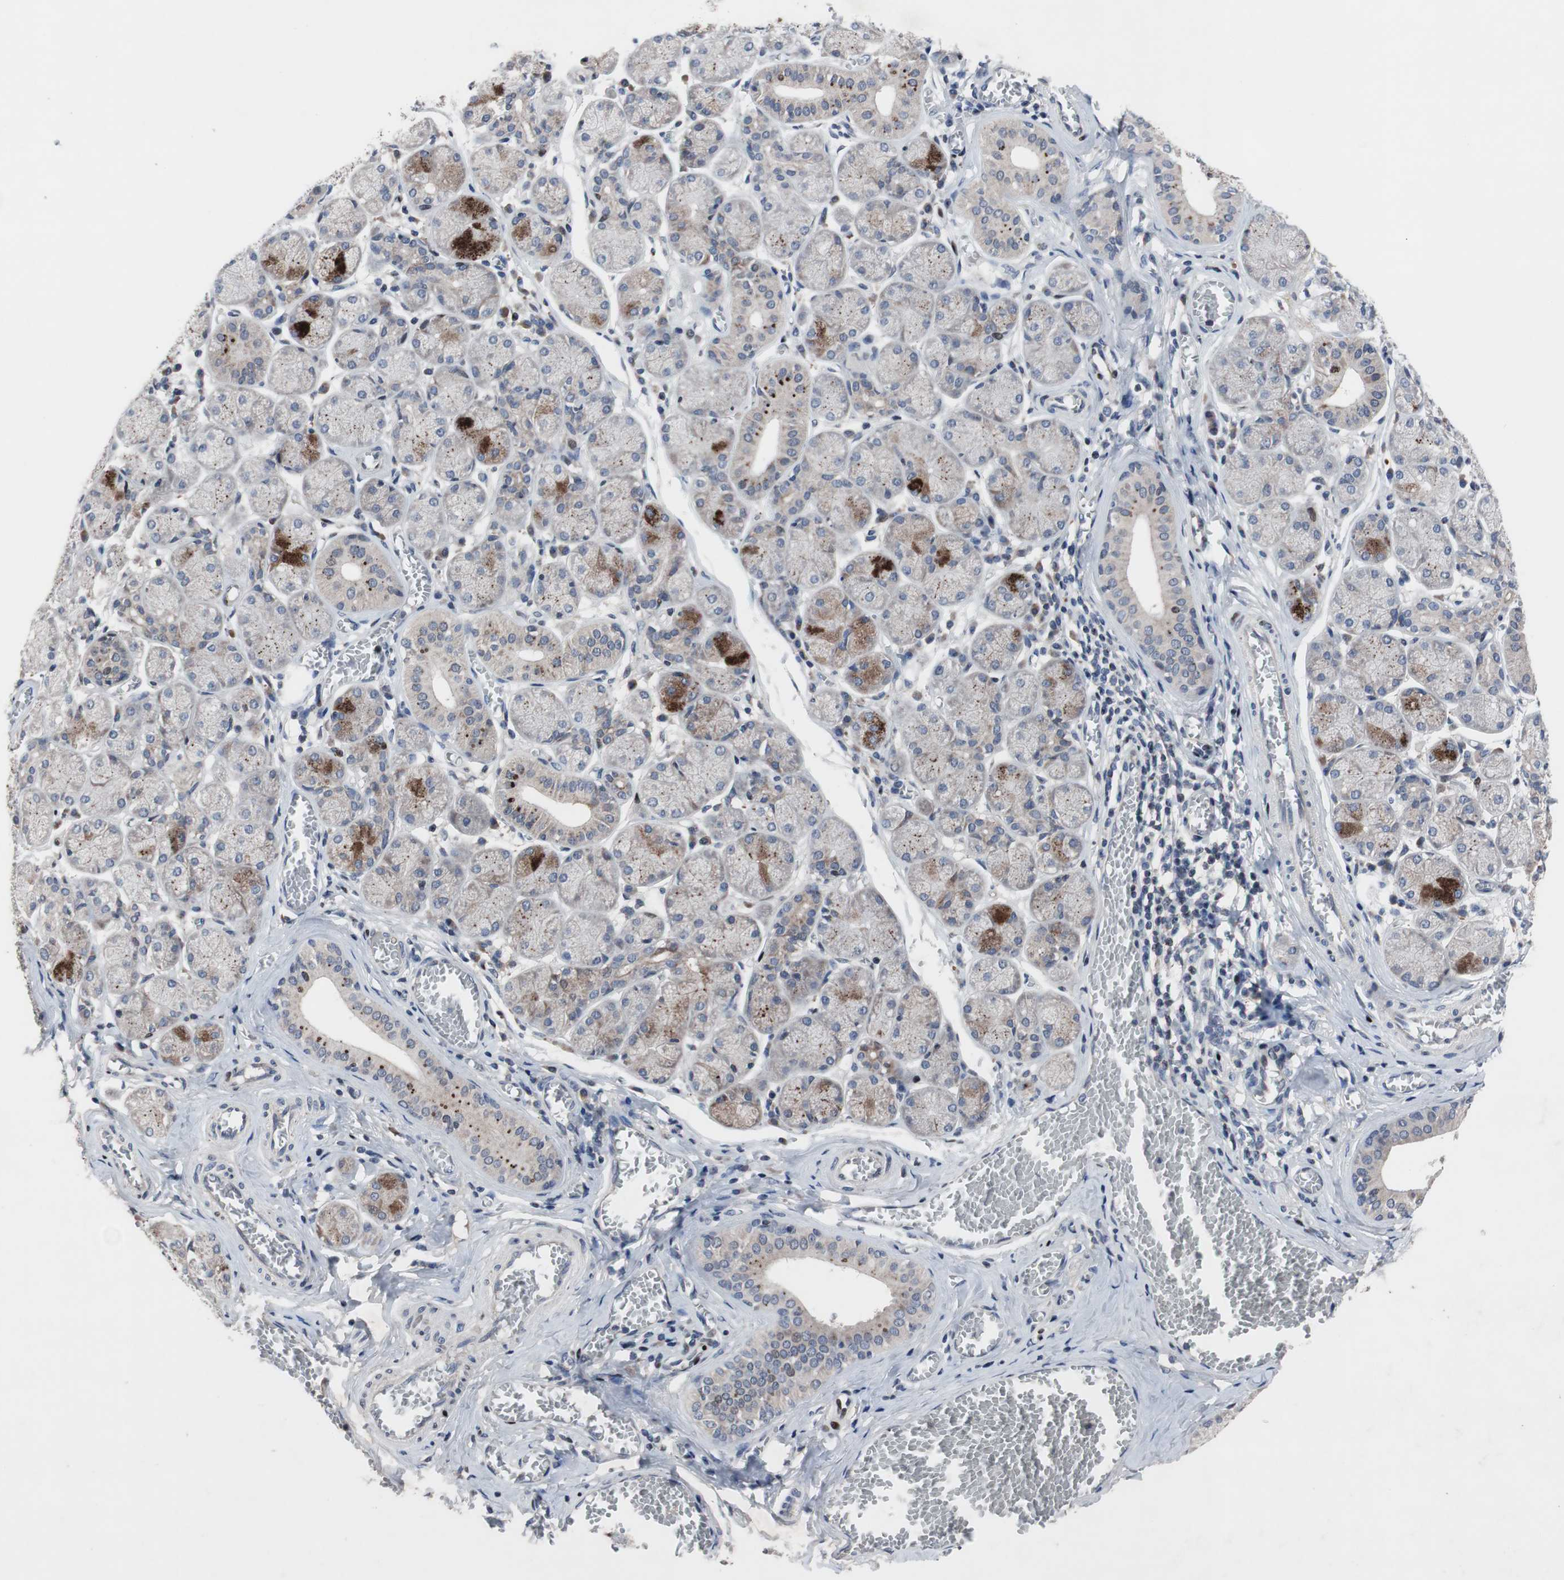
{"staining": {"intensity": "strong", "quantity": "<25%", "location": "cytoplasmic/membranous"}, "tissue": "salivary gland", "cell_type": "Glandular cells", "image_type": "normal", "snomed": [{"axis": "morphology", "description": "Normal tissue, NOS"}, {"axis": "topography", "description": "Salivary gland"}], "caption": "A brown stain shows strong cytoplasmic/membranous expression of a protein in glandular cells of normal salivary gland.", "gene": "MUTYH", "patient": {"sex": "female", "age": 24}}